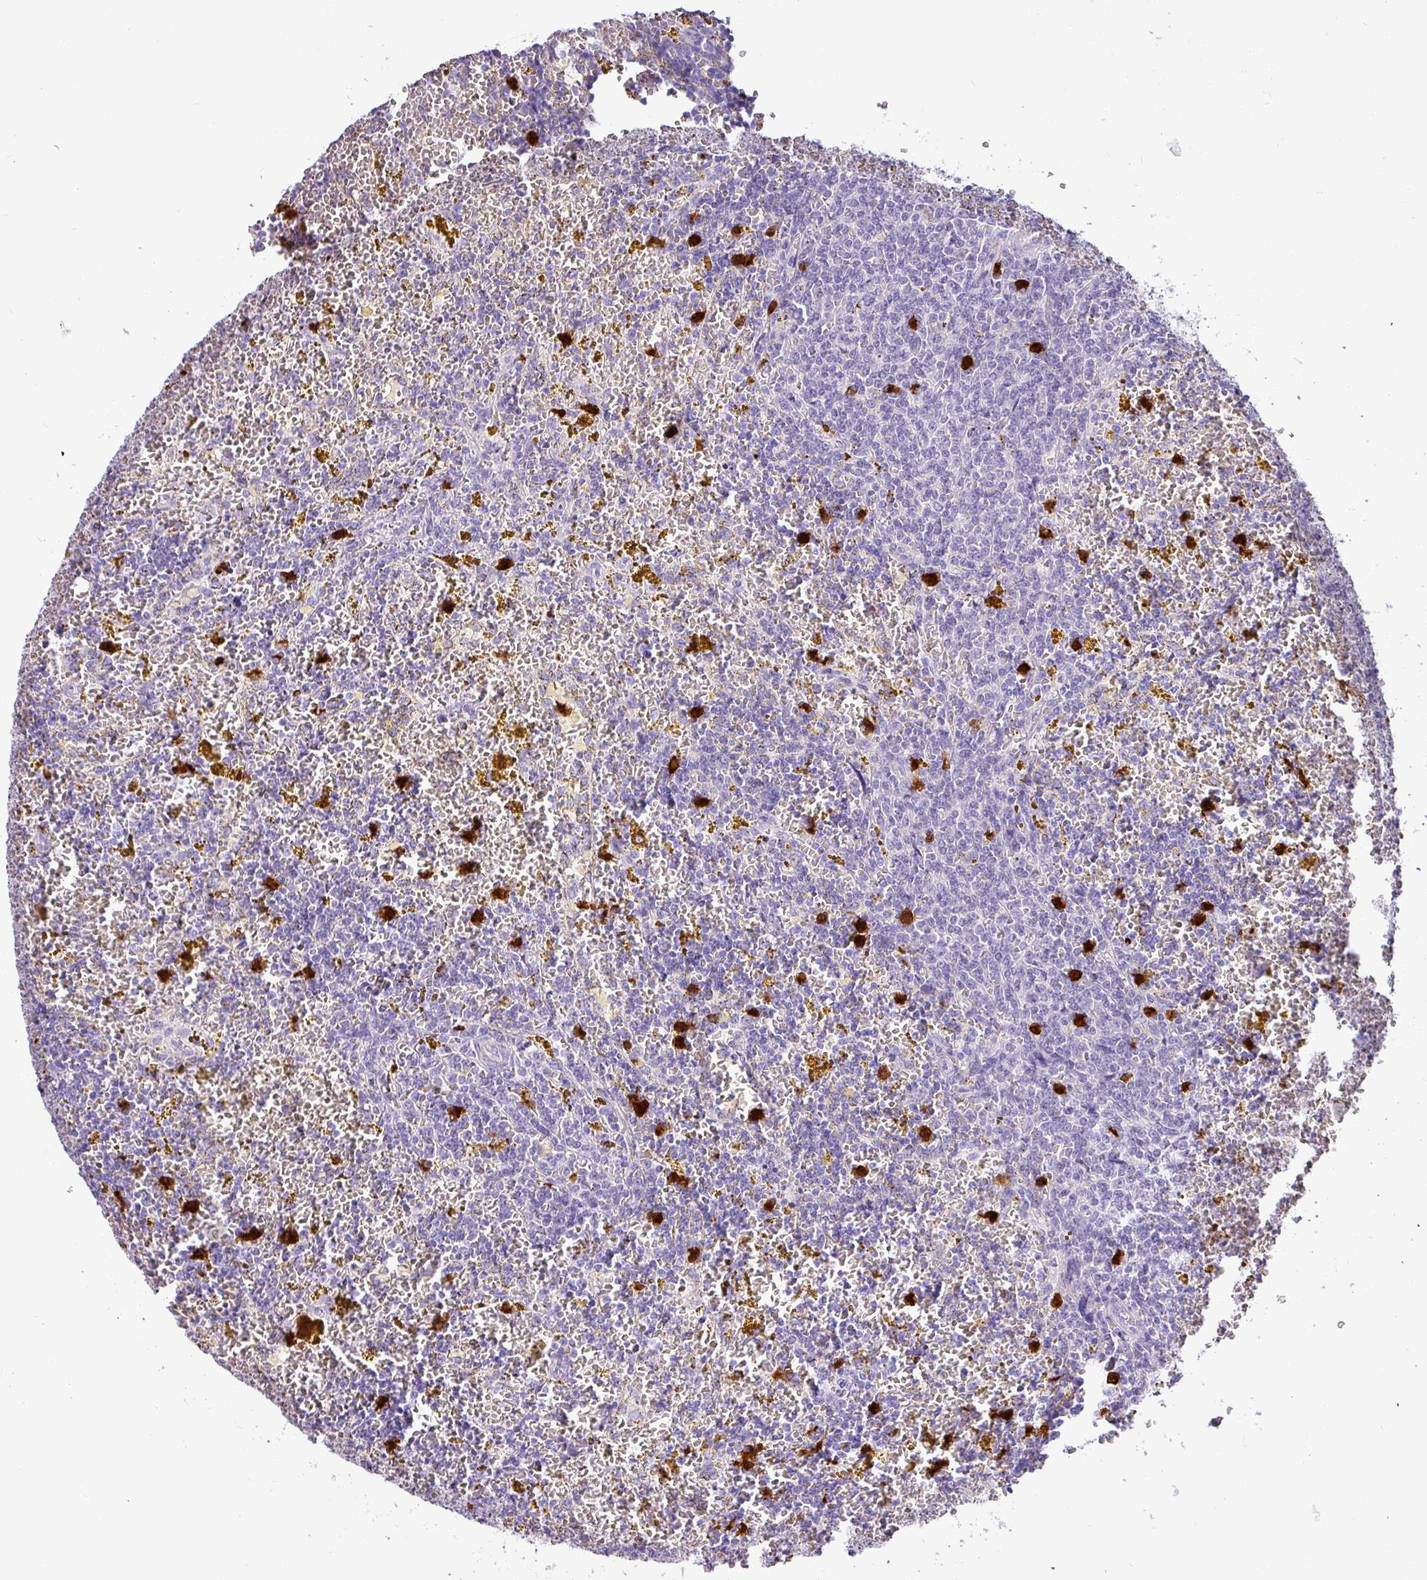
{"staining": {"intensity": "negative", "quantity": "none", "location": "none"}, "tissue": "lymphoma", "cell_type": "Tumor cells", "image_type": "cancer", "snomed": [{"axis": "morphology", "description": "Malignant lymphoma, non-Hodgkin's type, Low grade"}, {"axis": "topography", "description": "Spleen"}, {"axis": "topography", "description": "Lymph node"}], "caption": "This is an immunohistochemistry photomicrograph of human lymphoma. There is no staining in tumor cells.", "gene": "SH2D3C", "patient": {"sex": "female", "age": 66}}